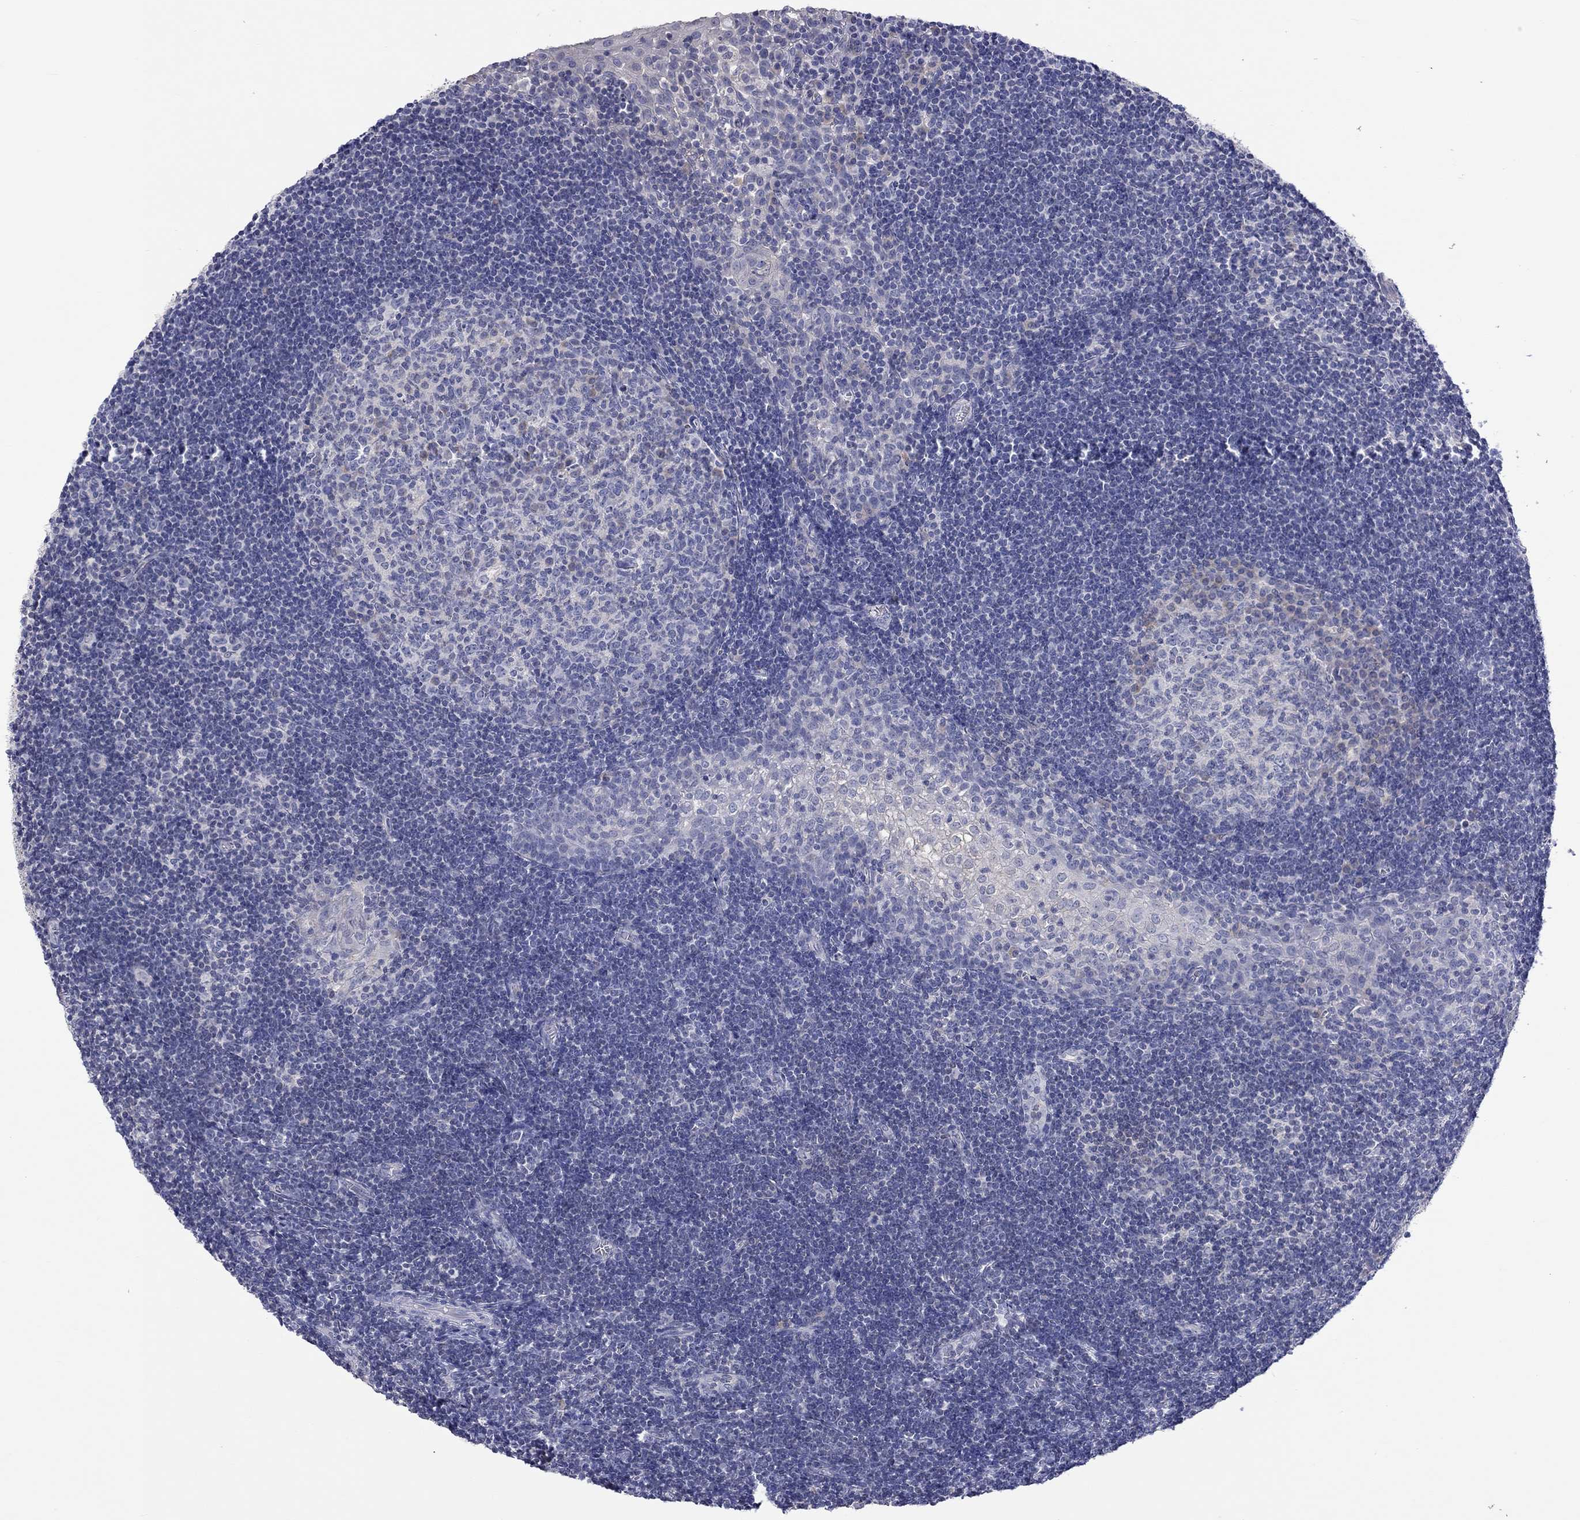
{"staining": {"intensity": "negative", "quantity": "none", "location": "none"}, "tissue": "tonsil", "cell_type": "Germinal center cells", "image_type": "normal", "snomed": [{"axis": "morphology", "description": "Normal tissue, NOS"}, {"axis": "topography", "description": "Tonsil"}], "caption": "Immunohistochemistry histopathology image of benign tonsil: tonsil stained with DAB (3,3'-diaminobenzidine) demonstrates no significant protein positivity in germinal center cells.", "gene": "LRFN4", "patient": {"sex": "female", "age": 13}}